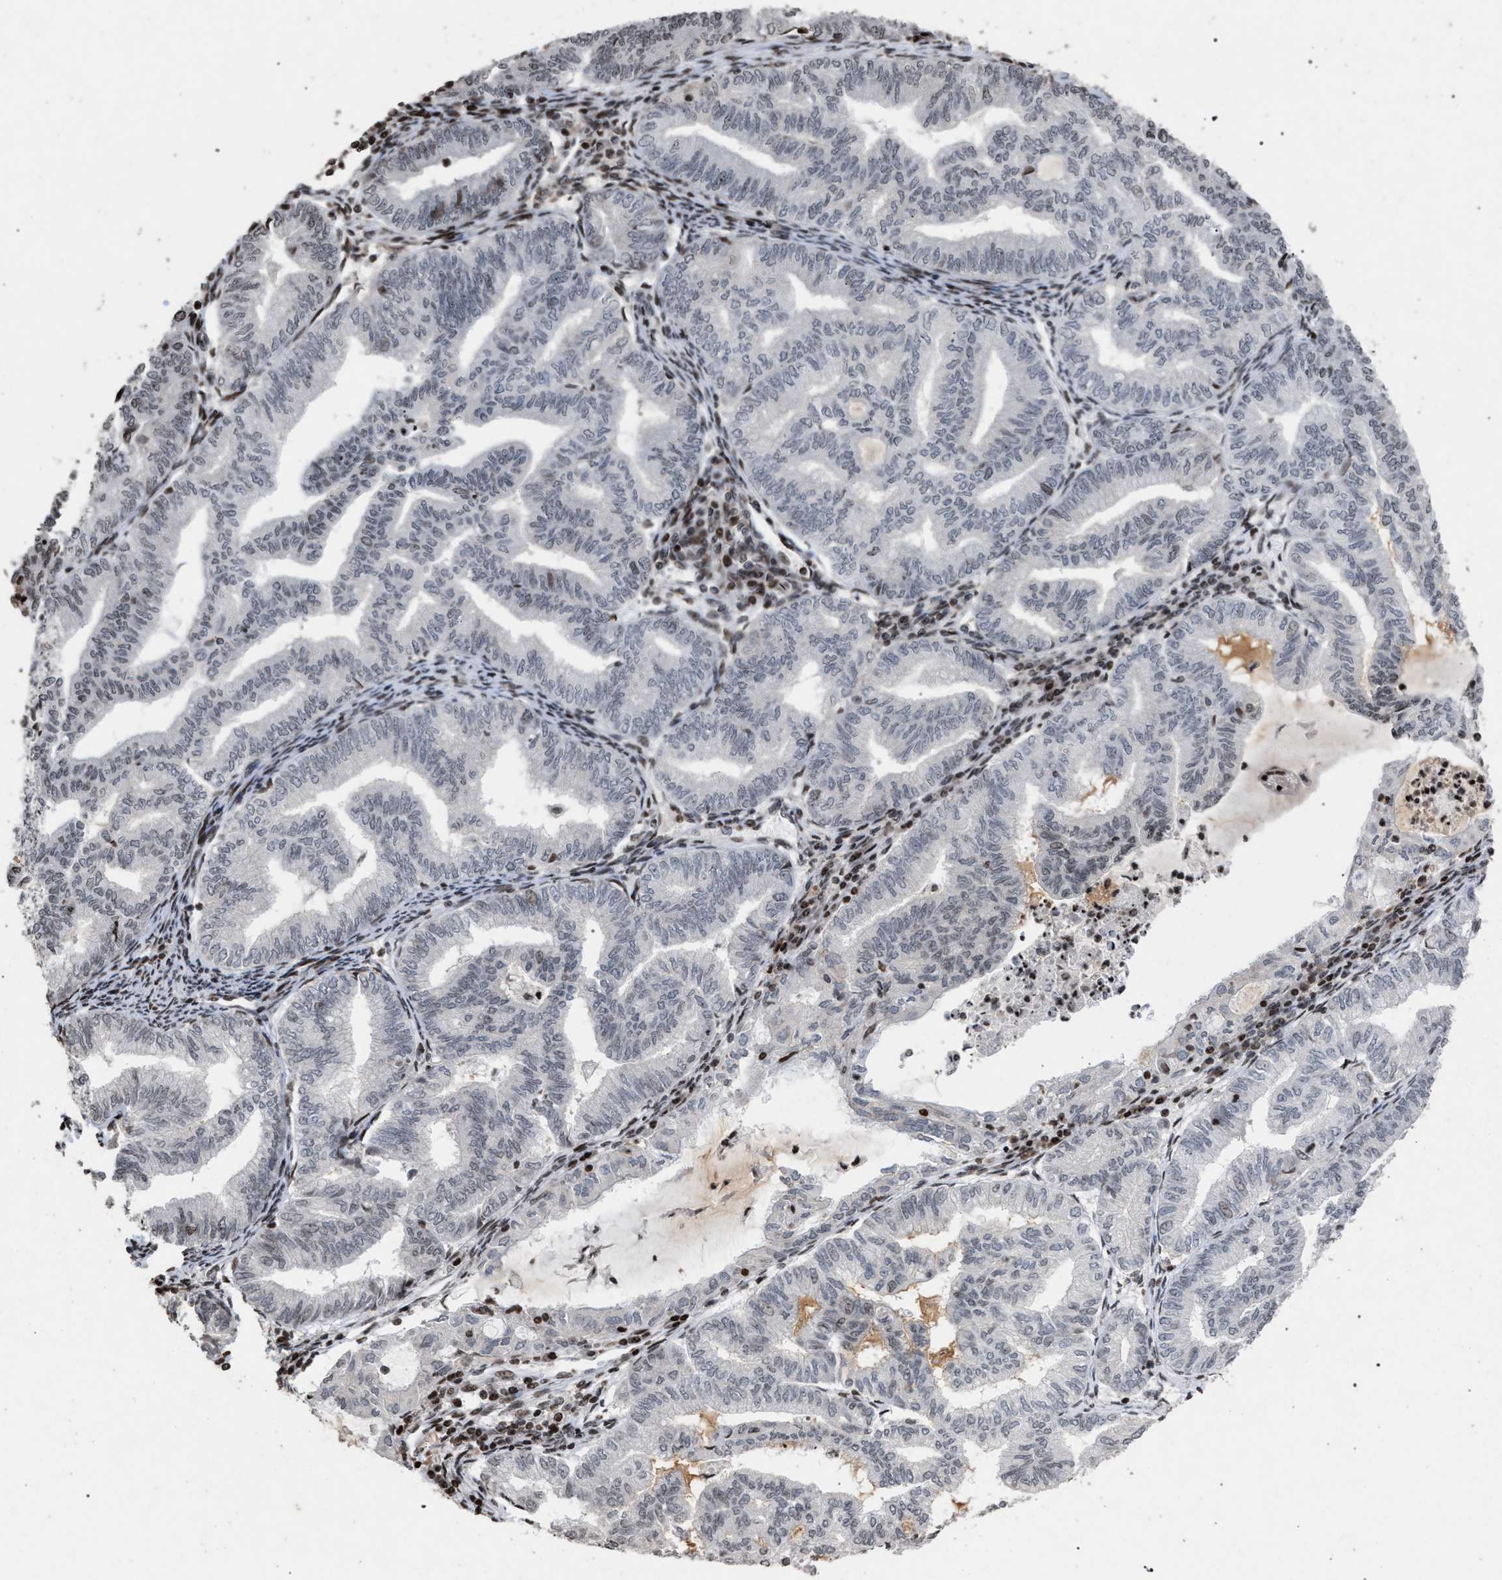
{"staining": {"intensity": "negative", "quantity": "none", "location": "none"}, "tissue": "endometrial cancer", "cell_type": "Tumor cells", "image_type": "cancer", "snomed": [{"axis": "morphology", "description": "Adenocarcinoma, NOS"}, {"axis": "topography", "description": "Endometrium"}], "caption": "Tumor cells are negative for brown protein staining in endometrial cancer (adenocarcinoma).", "gene": "FOXD3", "patient": {"sex": "female", "age": 79}}